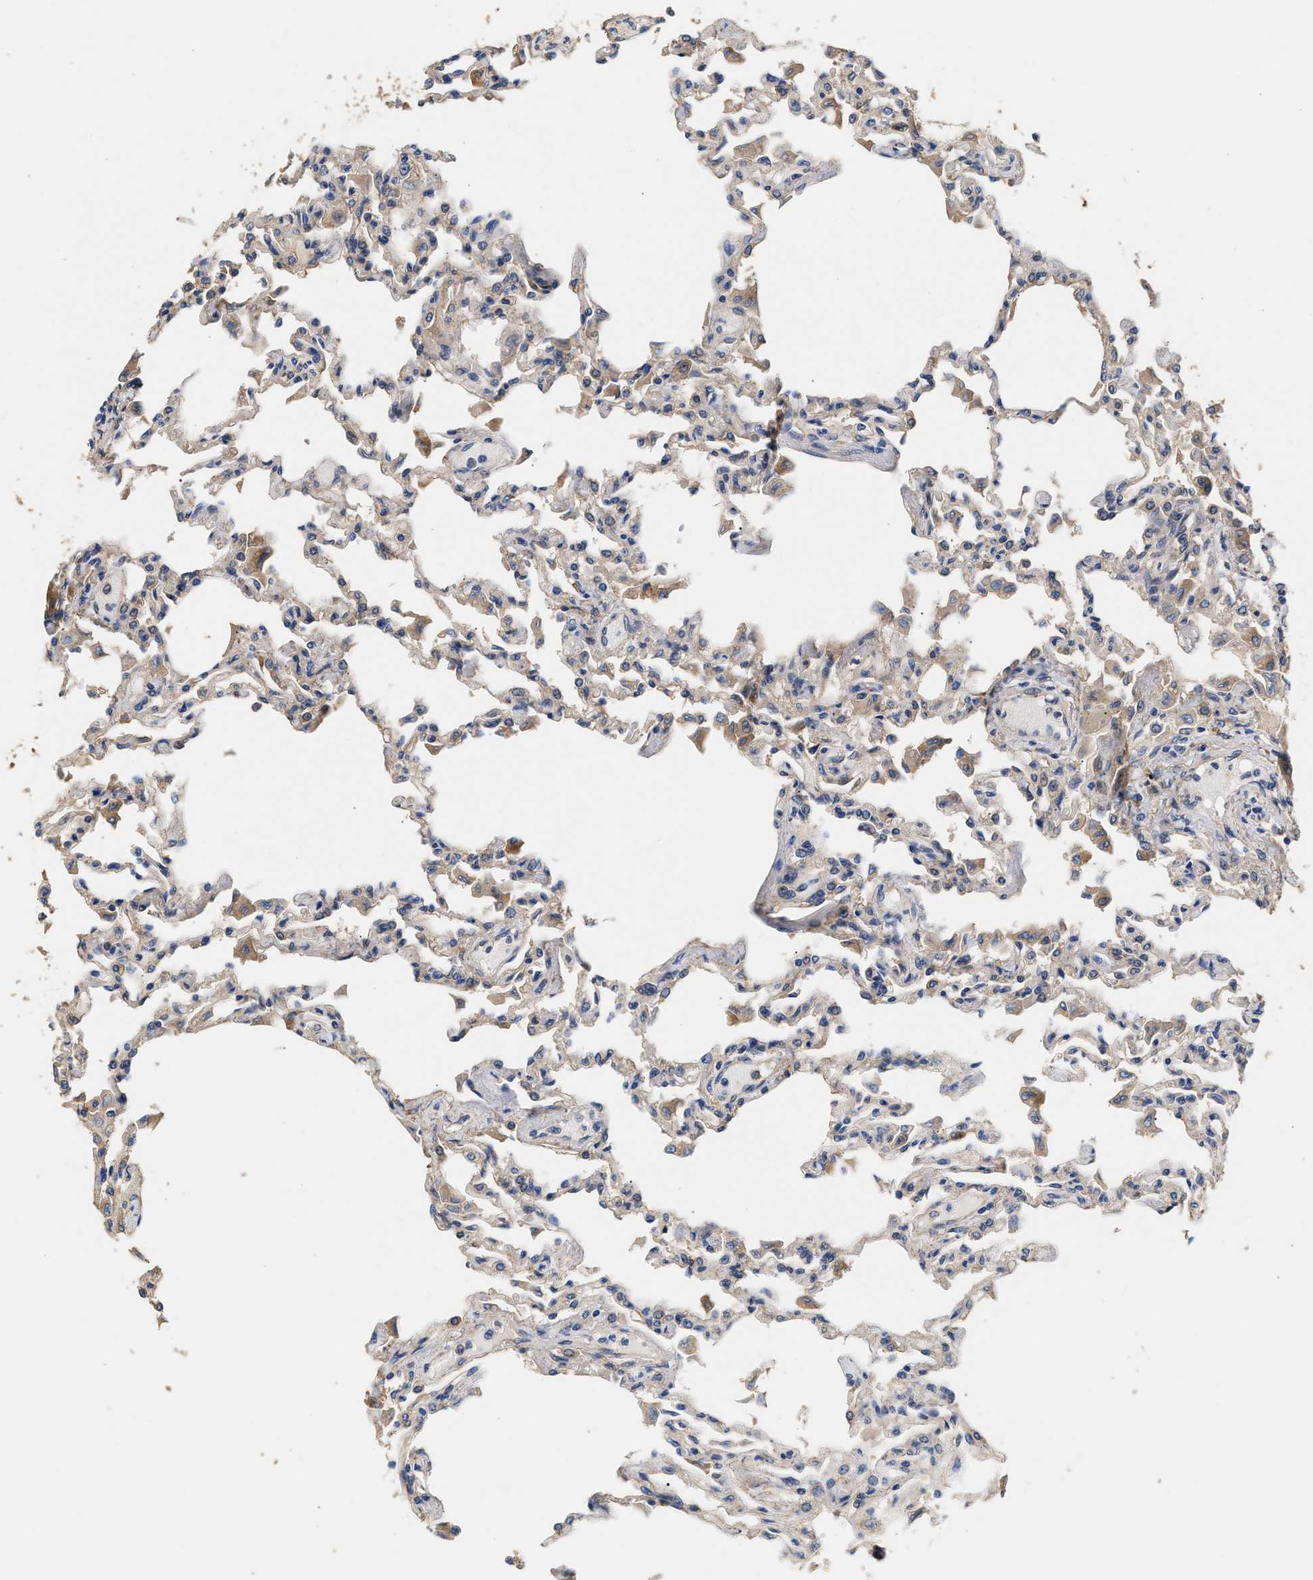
{"staining": {"intensity": "weak", "quantity": "<25%", "location": "cytoplasmic/membranous"}, "tissue": "lung", "cell_type": "Alveolar cells", "image_type": "normal", "snomed": [{"axis": "morphology", "description": "Normal tissue, NOS"}, {"axis": "topography", "description": "Bronchus"}, {"axis": "topography", "description": "Lung"}], "caption": "An IHC photomicrograph of normal lung is shown. There is no staining in alveolar cells of lung. (Brightfield microscopy of DAB (3,3'-diaminobenzidine) immunohistochemistry at high magnification).", "gene": "KLB", "patient": {"sex": "female", "age": 49}}